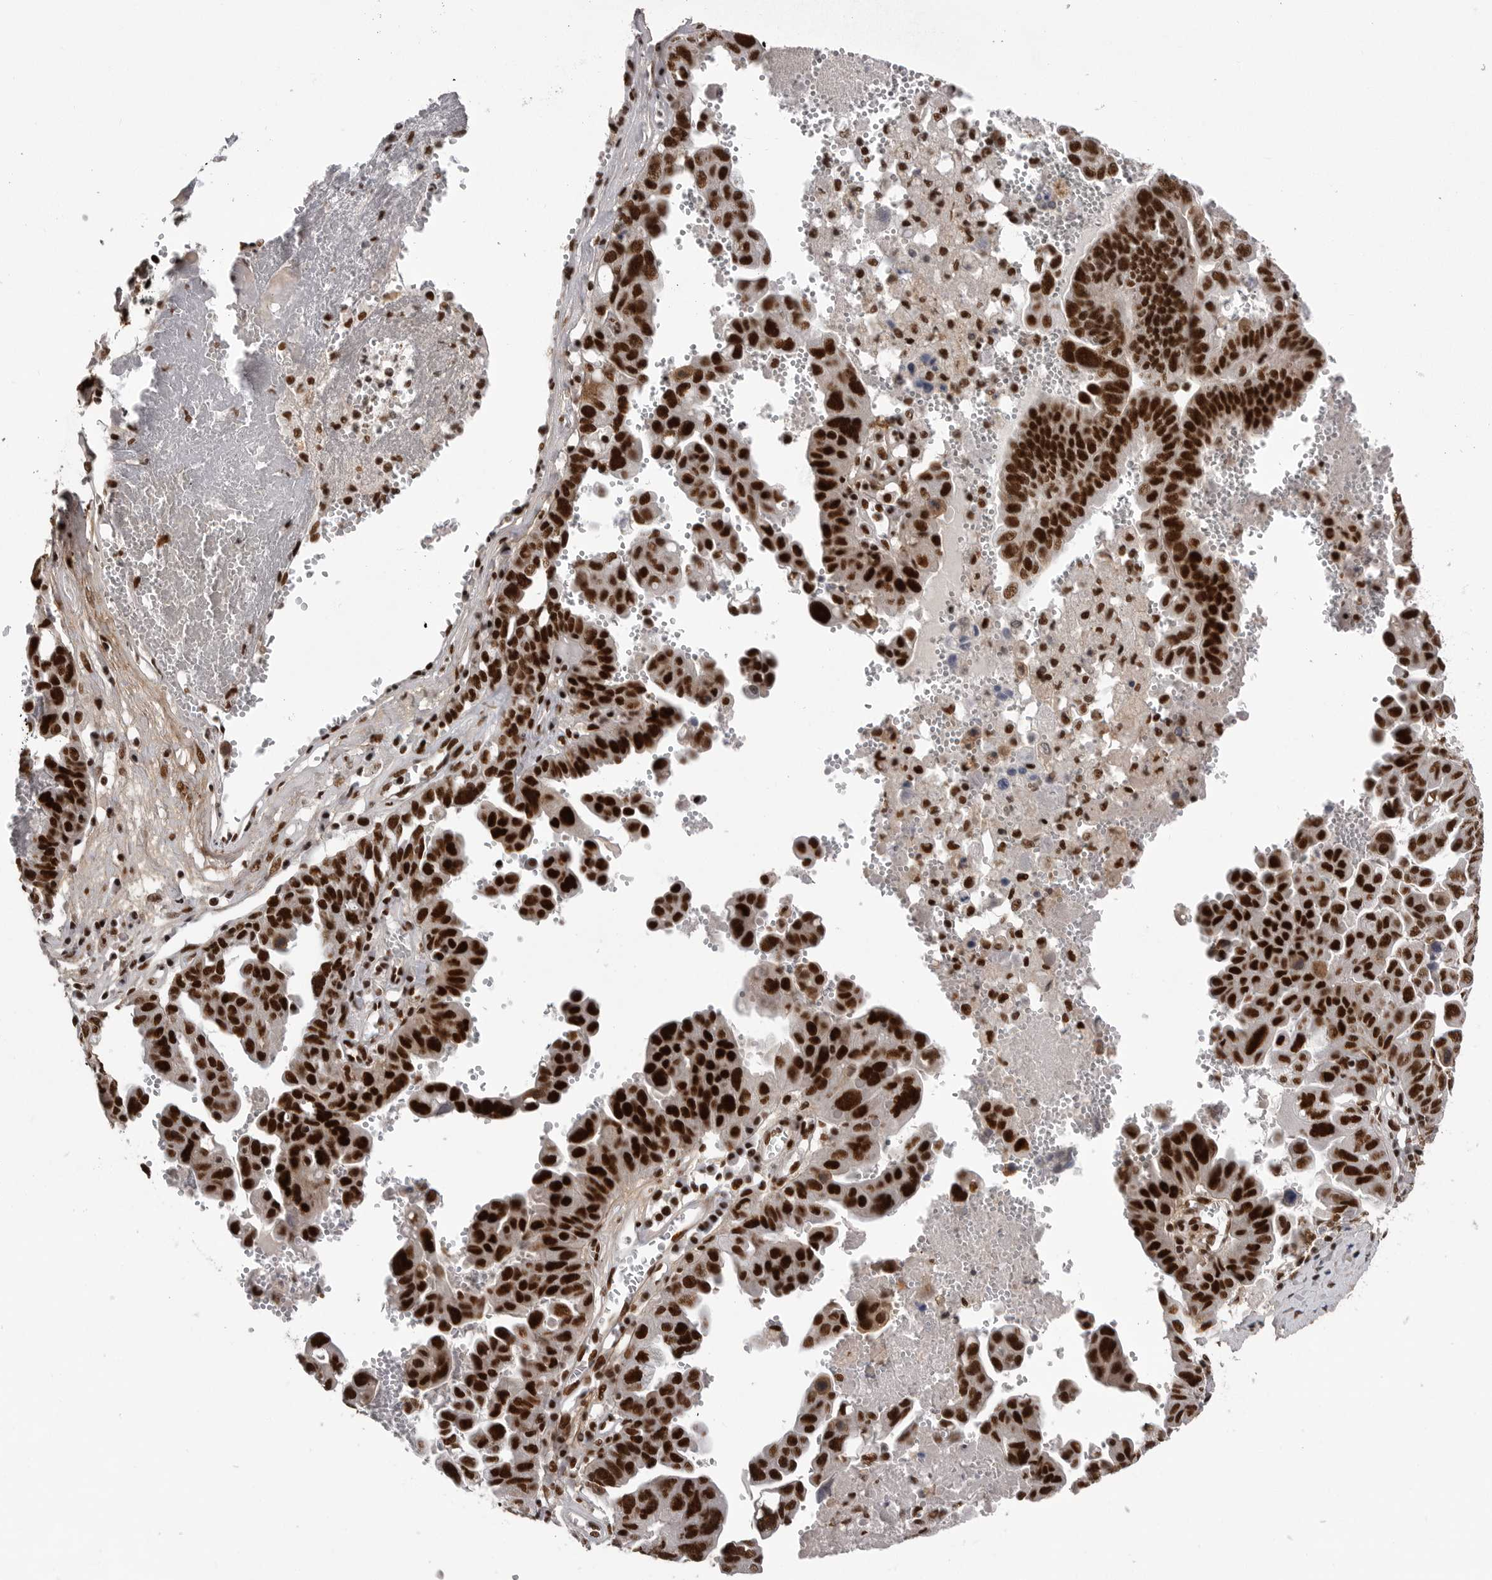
{"staining": {"intensity": "strong", "quantity": ">75%", "location": "nuclear"}, "tissue": "ovarian cancer", "cell_type": "Tumor cells", "image_type": "cancer", "snomed": [{"axis": "morphology", "description": "Carcinoma, endometroid"}, {"axis": "topography", "description": "Ovary"}], "caption": "Immunohistochemical staining of ovarian cancer exhibits high levels of strong nuclear positivity in approximately >75% of tumor cells.", "gene": "PPP1R8", "patient": {"sex": "female", "age": 62}}